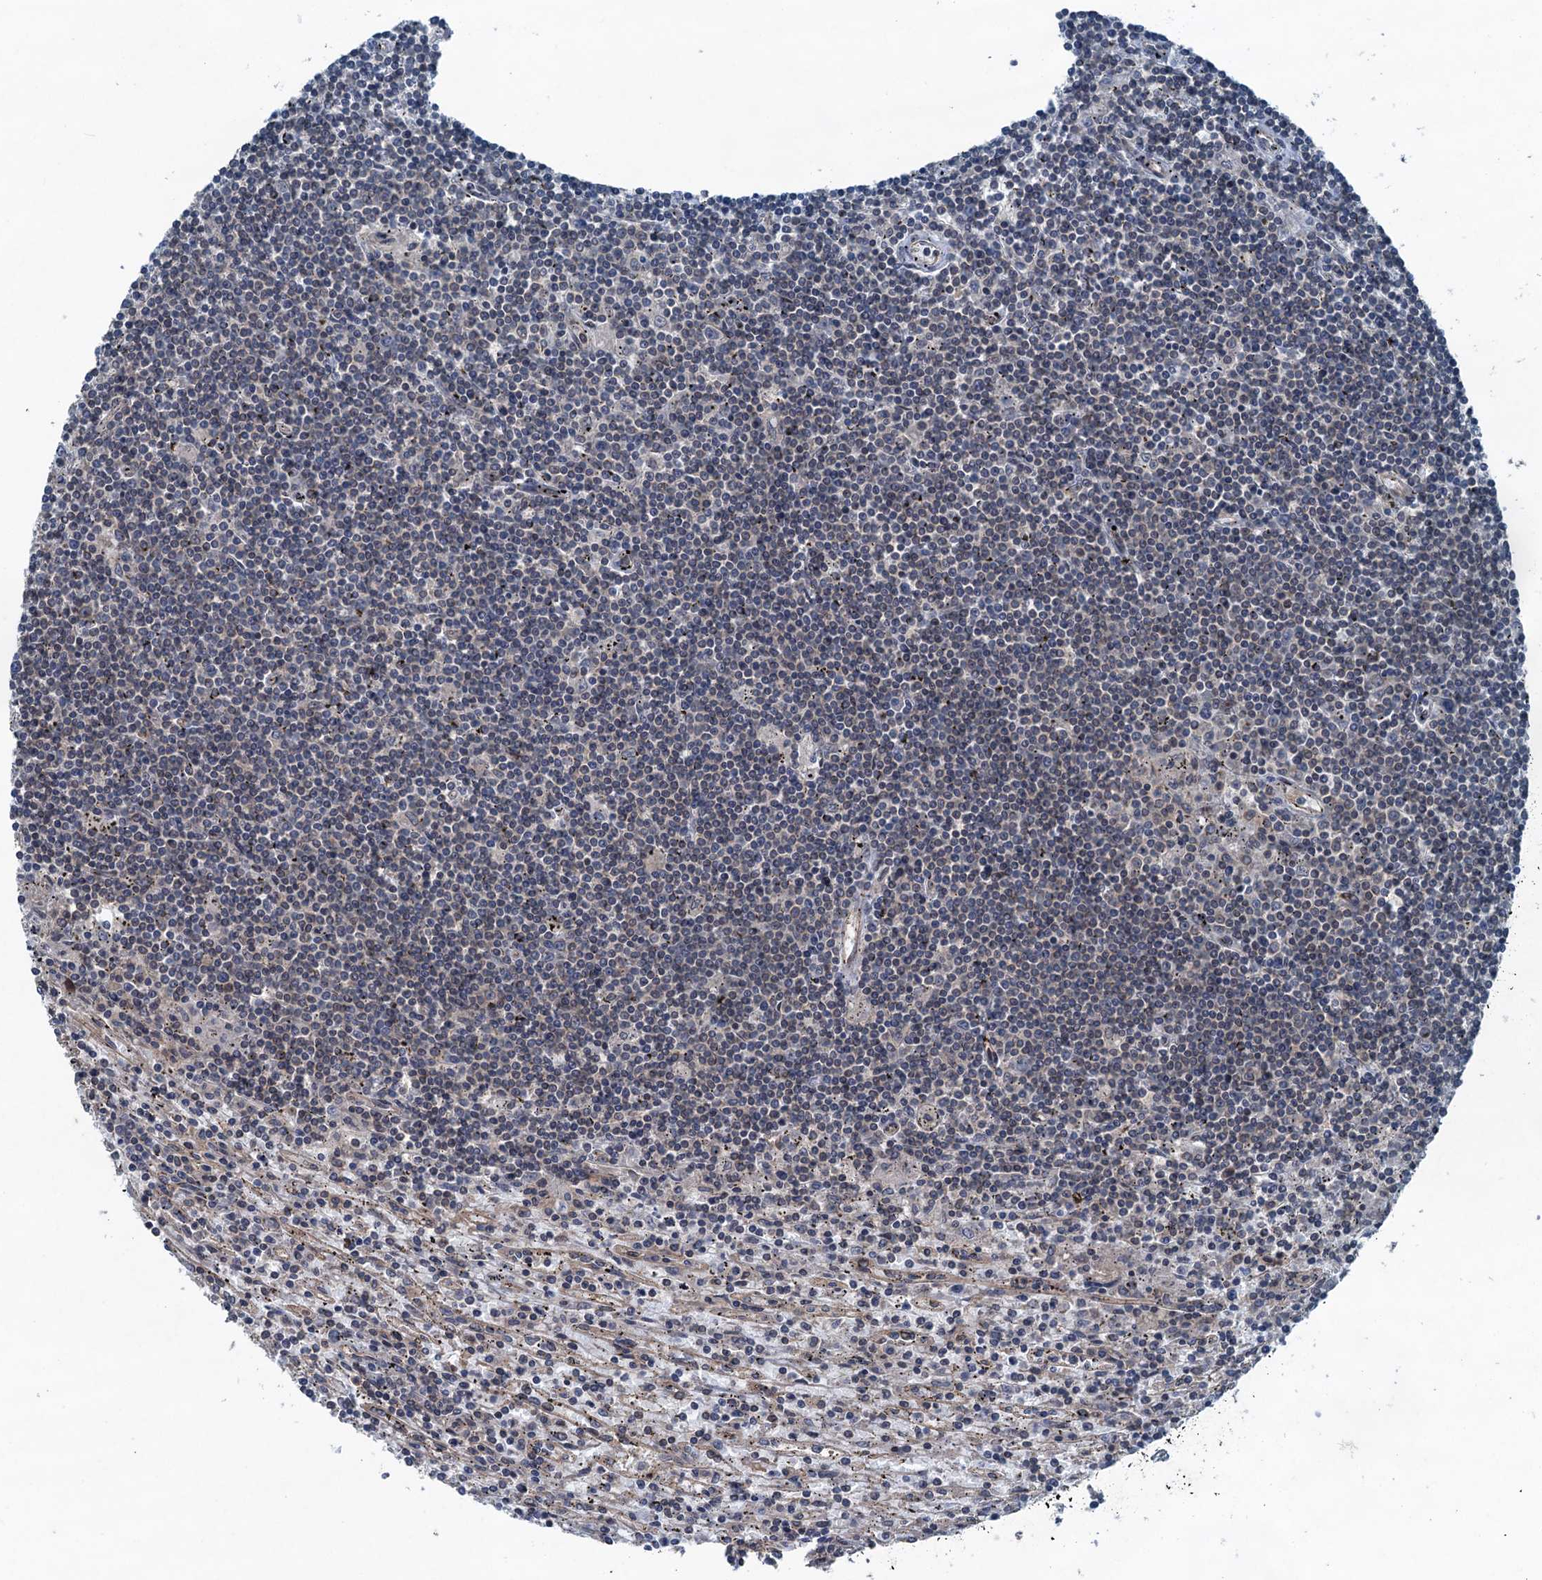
{"staining": {"intensity": "negative", "quantity": "none", "location": "none"}, "tissue": "lymphoma", "cell_type": "Tumor cells", "image_type": "cancer", "snomed": [{"axis": "morphology", "description": "Malignant lymphoma, non-Hodgkin's type, Low grade"}, {"axis": "topography", "description": "Spleen"}], "caption": "An IHC photomicrograph of low-grade malignant lymphoma, non-Hodgkin's type is shown. There is no staining in tumor cells of low-grade malignant lymphoma, non-Hodgkin's type. (DAB (3,3'-diaminobenzidine) IHC, high magnification).", "gene": "TRAPPC8", "patient": {"sex": "male", "age": 76}}